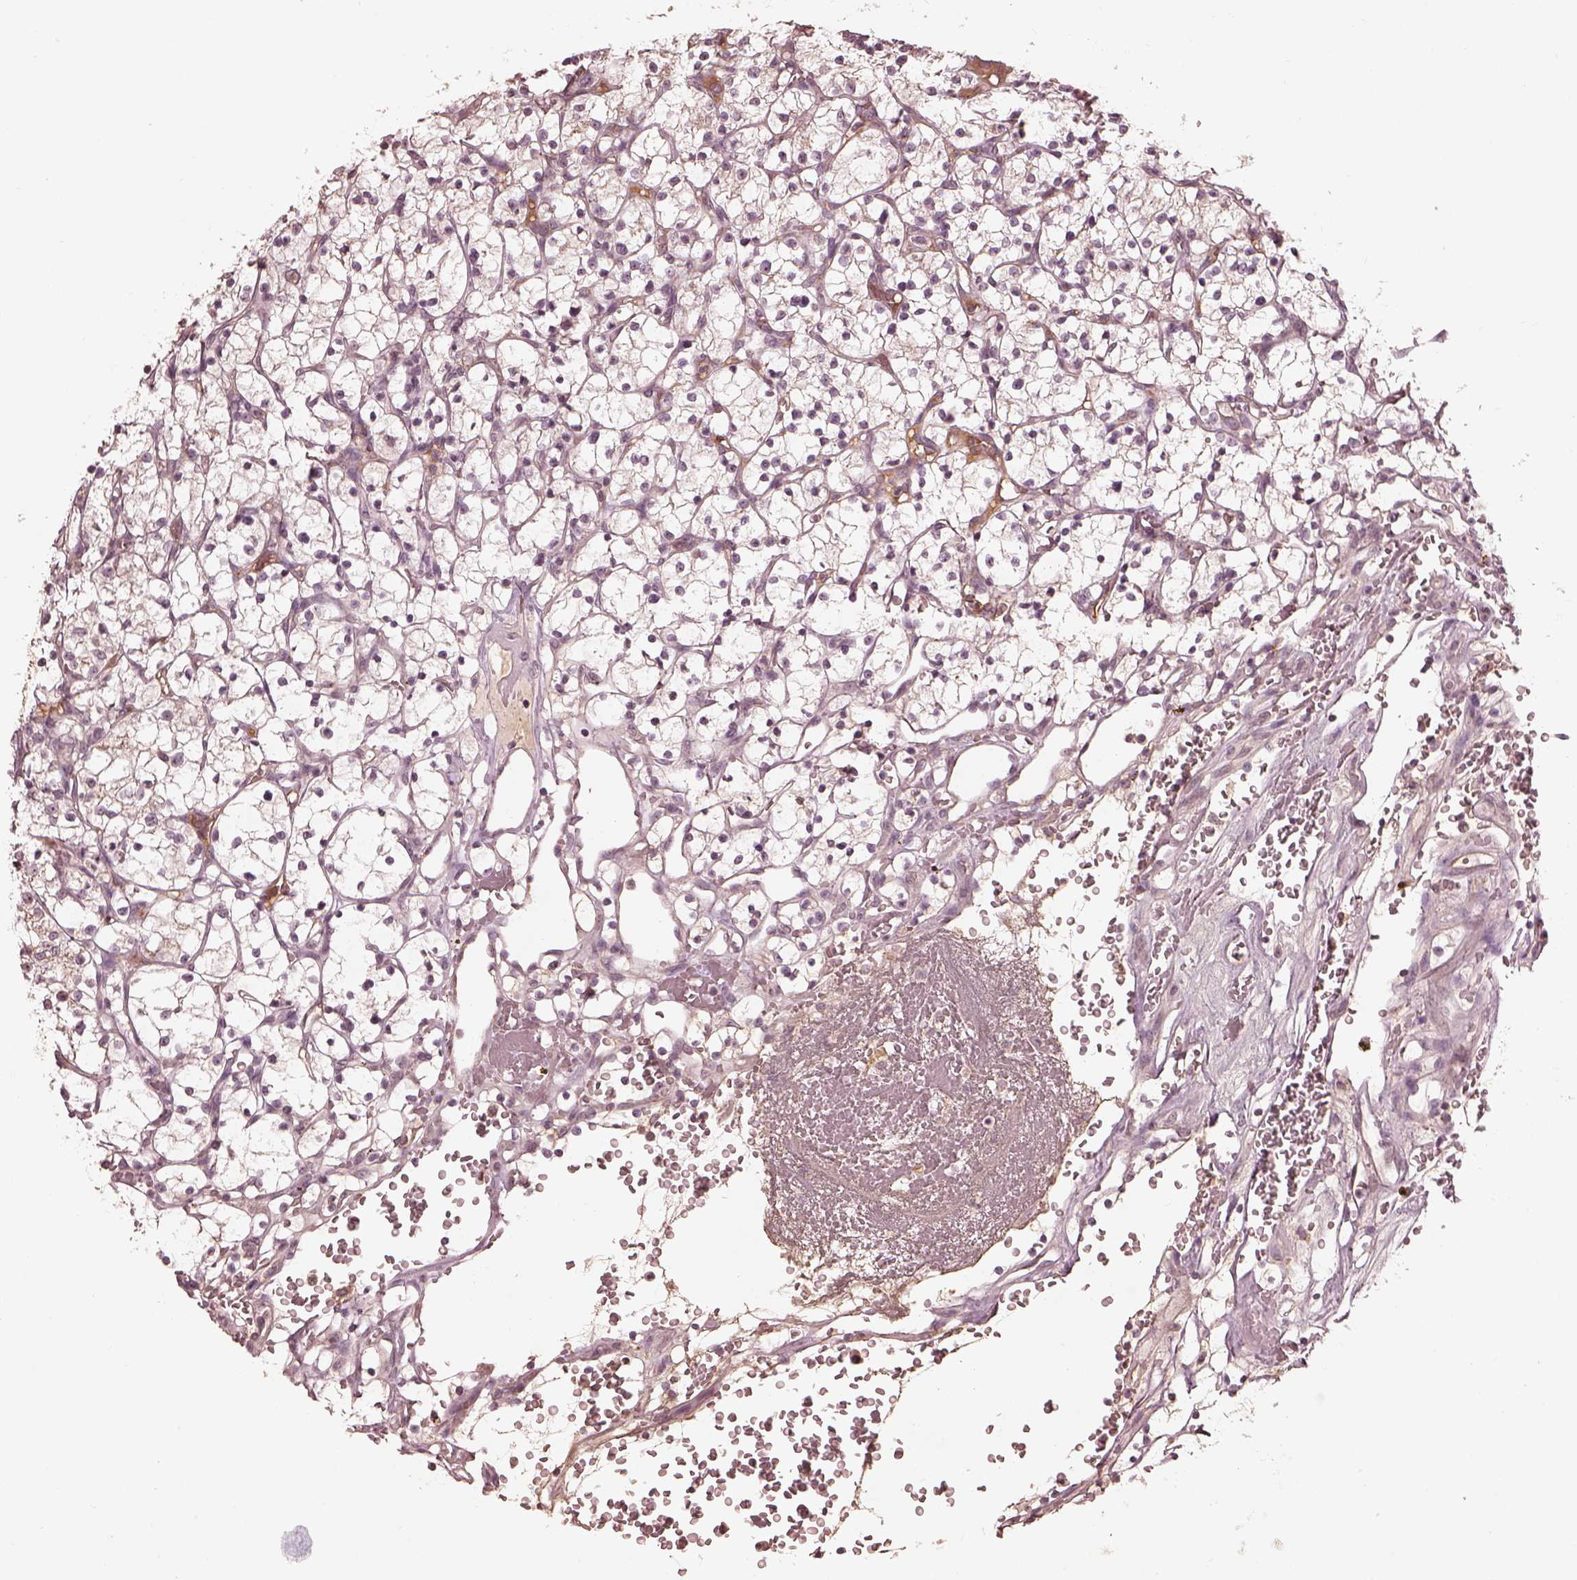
{"staining": {"intensity": "negative", "quantity": "none", "location": "none"}, "tissue": "renal cancer", "cell_type": "Tumor cells", "image_type": "cancer", "snomed": [{"axis": "morphology", "description": "Adenocarcinoma, NOS"}, {"axis": "topography", "description": "Kidney"}], "caption": "Immunohistochemistry (IHC) image of adenocarcinoma (renal) stained for a protein (brown), which shows no staining in tumor cells. (Stains: DAB (3,3'-diaminobenzidine) IHC with hematoxylin counter stain, Microscopy: brightfield microscopy at high magnification).", "gene": "CALR3", "patient": {"sex": "female", "age": 64}}